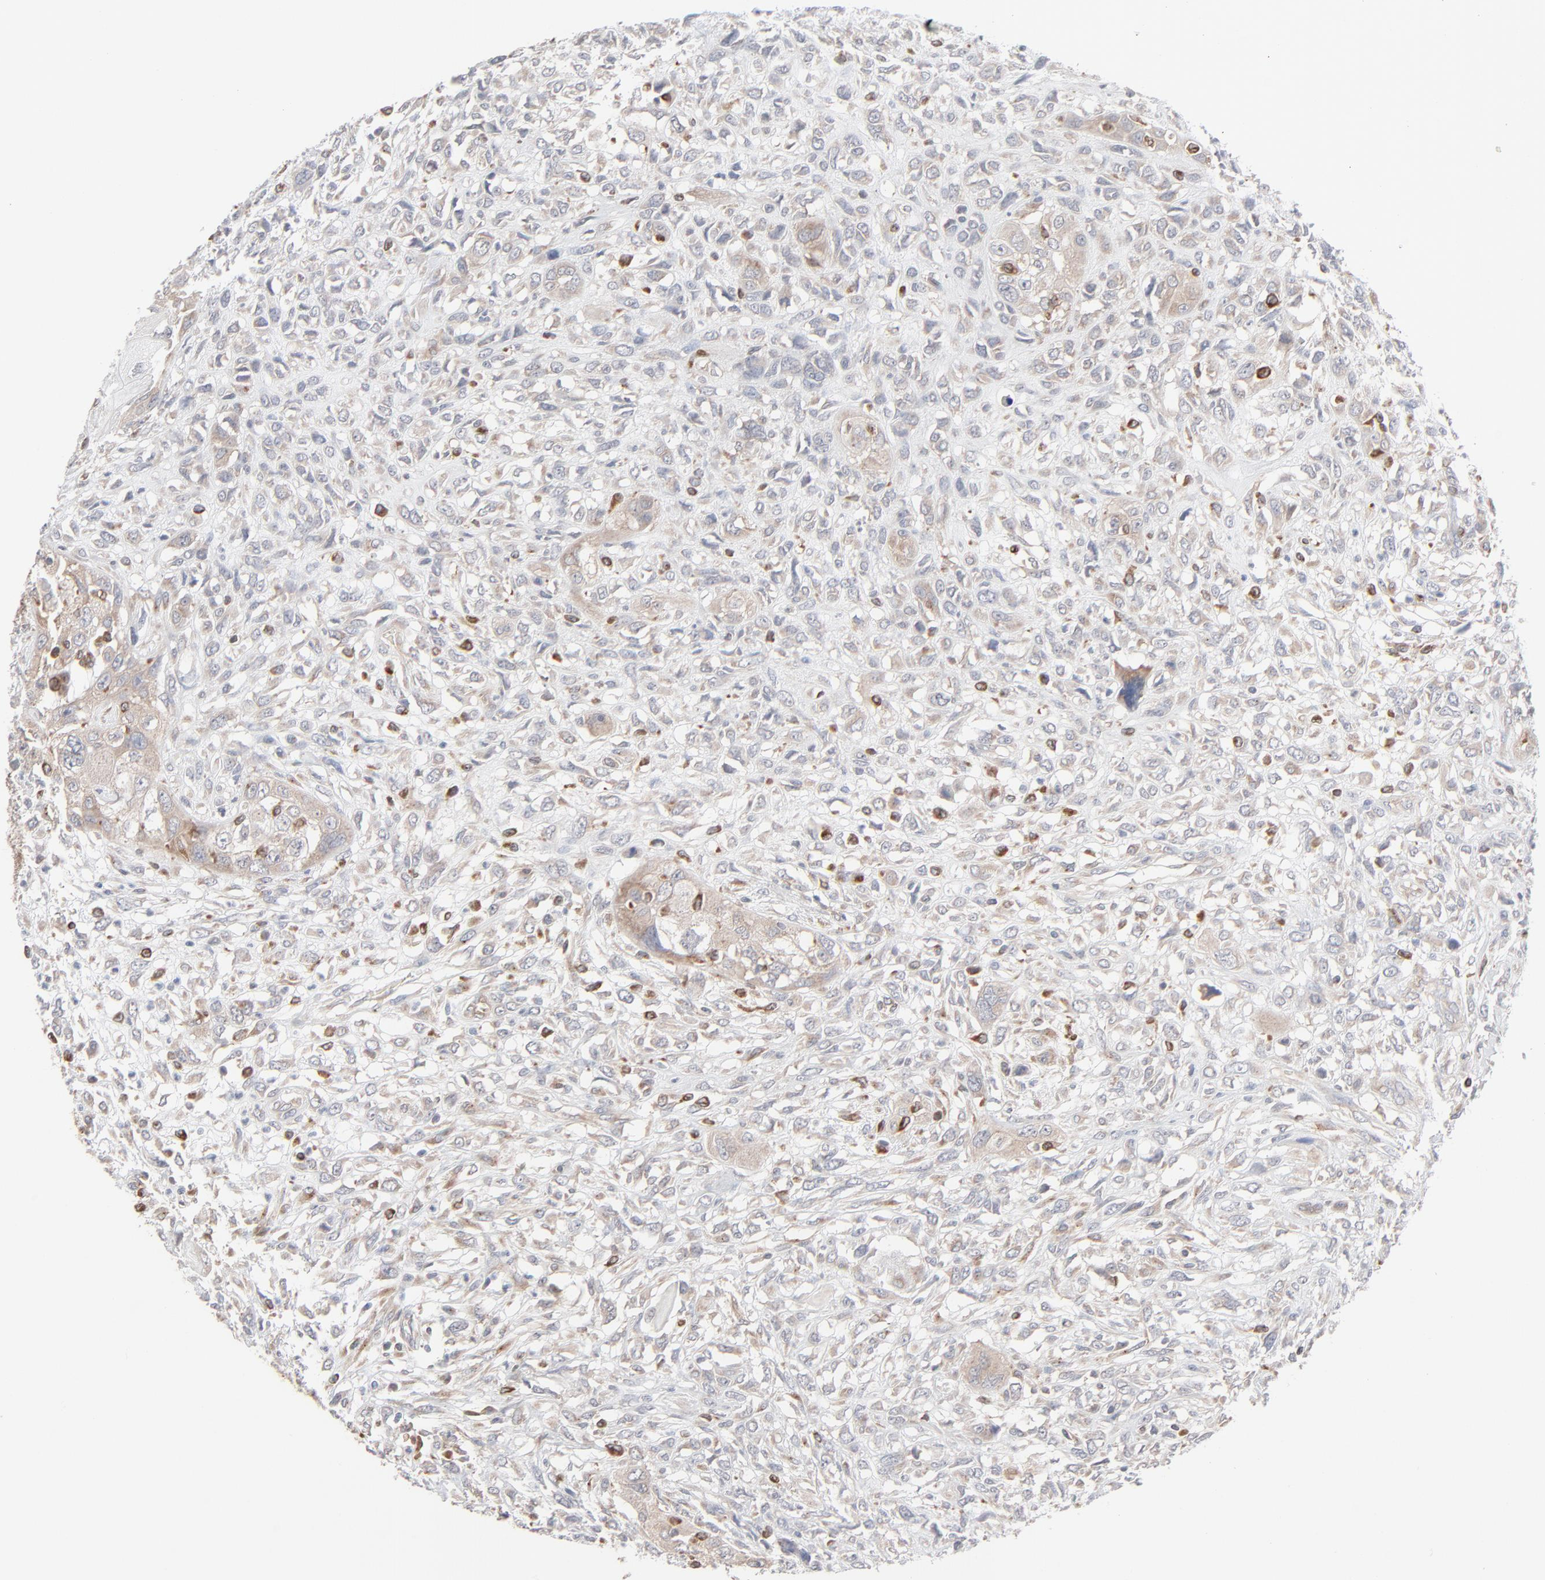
{"staining": {"intensity": "weak", "quantity": ">75%", "location": "cytoplasmic/membranous"}, "tissue": "head and neck cancer", "cell_type": "Tumor cells", "image_type": "cancer", "snomed": [{"axis": "morphology", "description": "Neoplasm, malignant, NOS"}, {"axis": "topography", "description": "Salivary gland"}, {"axis": "topography", "description": "Head-Neck"}], "caption": "Immunohistochemical staining of human head and neck neoplasm (malignant) displays weak cytoplasmic/membranous protein staining in approximately >75% of tumor cells. Immunohistochemistry (ihc) stains the protein of interest in brown and the nuclei are stained blue.", "gene": "KDSR", "patient": {"sex": "male", "age": 43}}